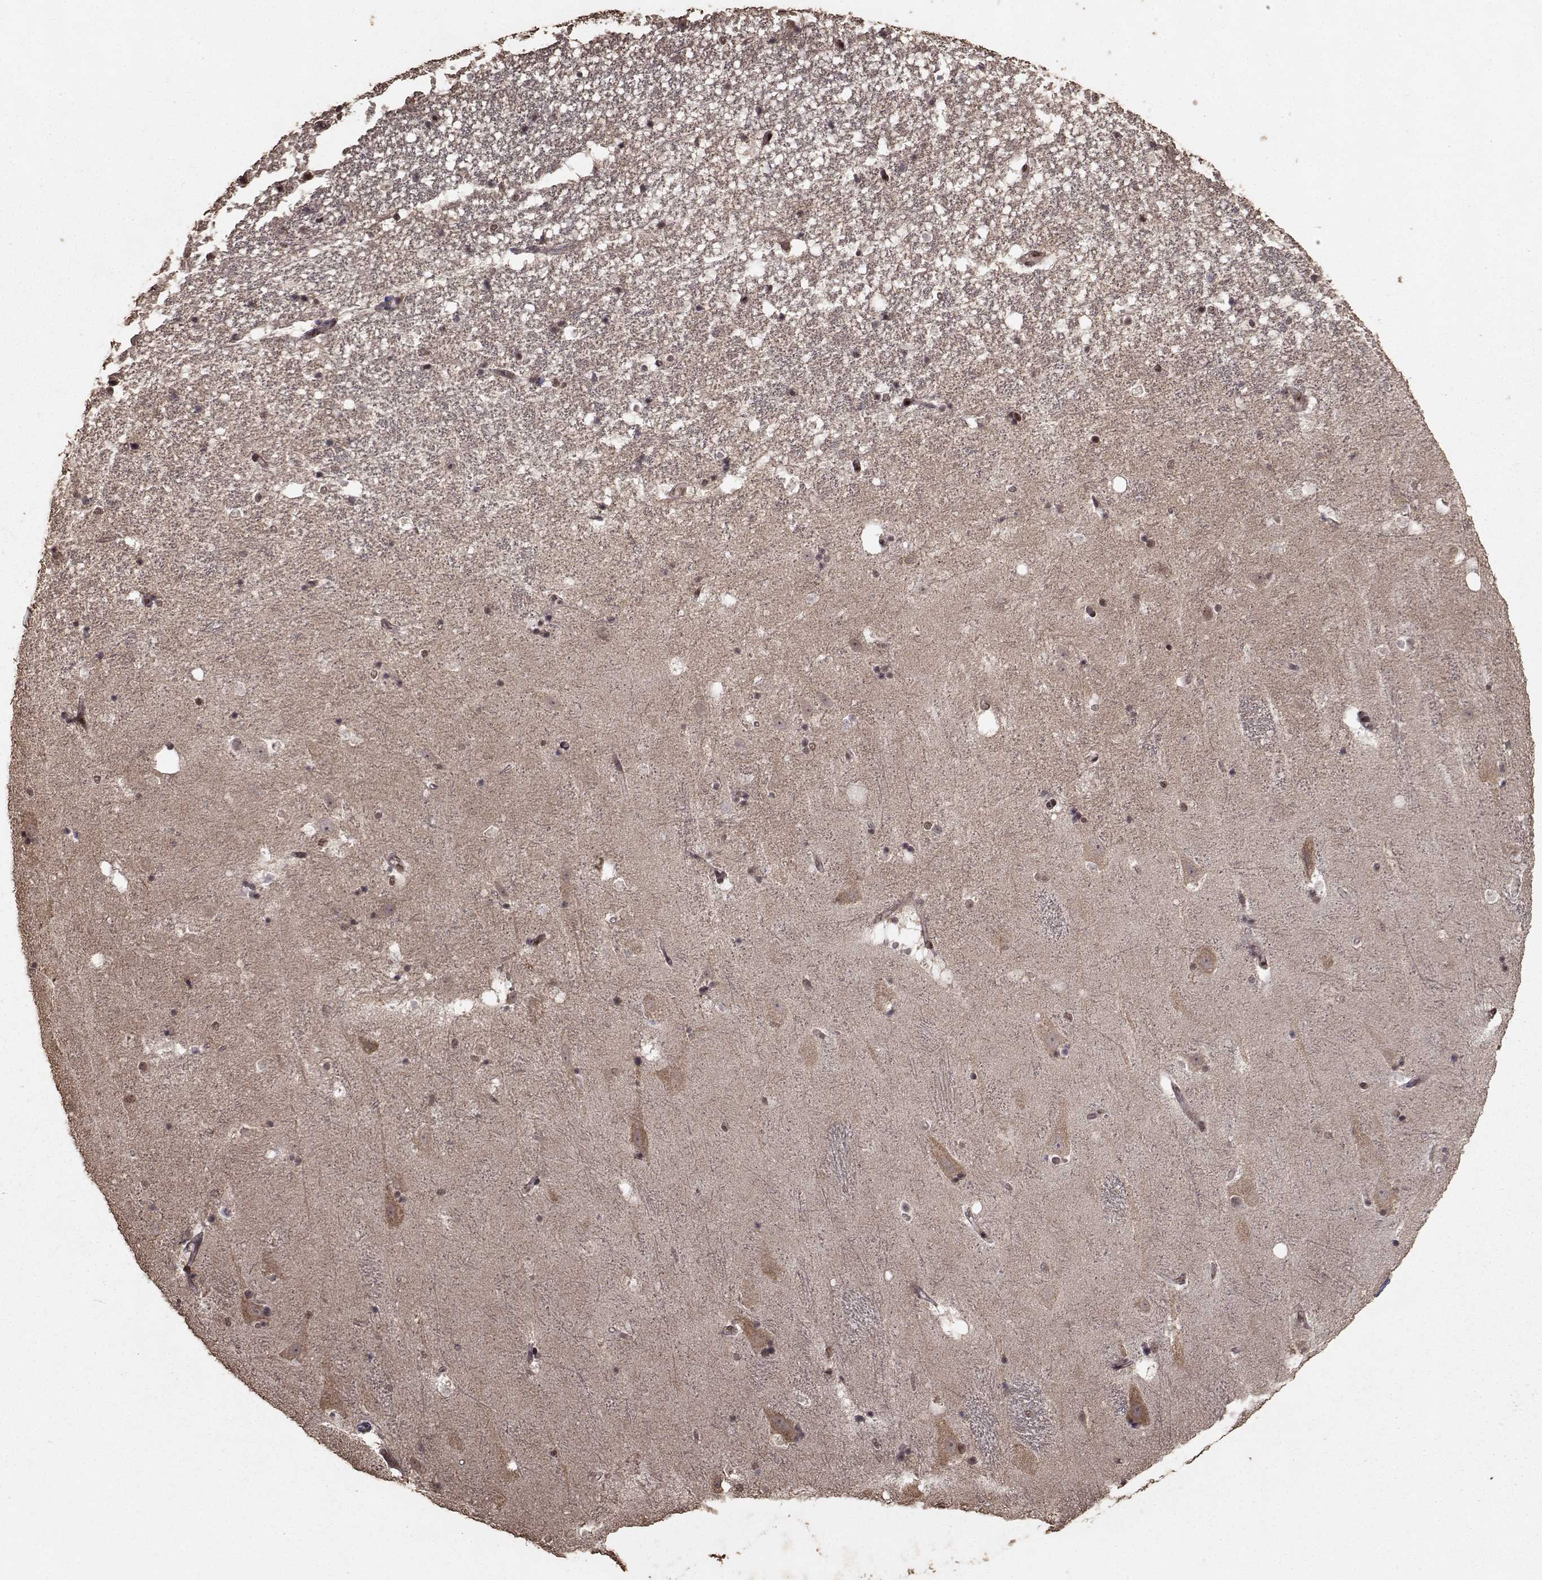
{"staining": {"intensity": "strong", "quantity": "25%-75%", "location": "cytoplasmic/membranous,nuclear"}, "tissue": "hippocampus", "cell_type": "Glial cells", "image_type": "normal", "snomed": [{"axis": "morphology", "description": "Normal tissue, NOS"}, {"axis": "topography", "description": "Hippocampus"}], "caption": "Immunohistochemical staining of unremarkable hippocampus shows 25%-75% levels of strong cytoplasmic/membranous,nuclear protein expression in approximately 25%-75% of glial cells.", "gene": "SF1", "patient": {"sex": "male", "age": 49}}